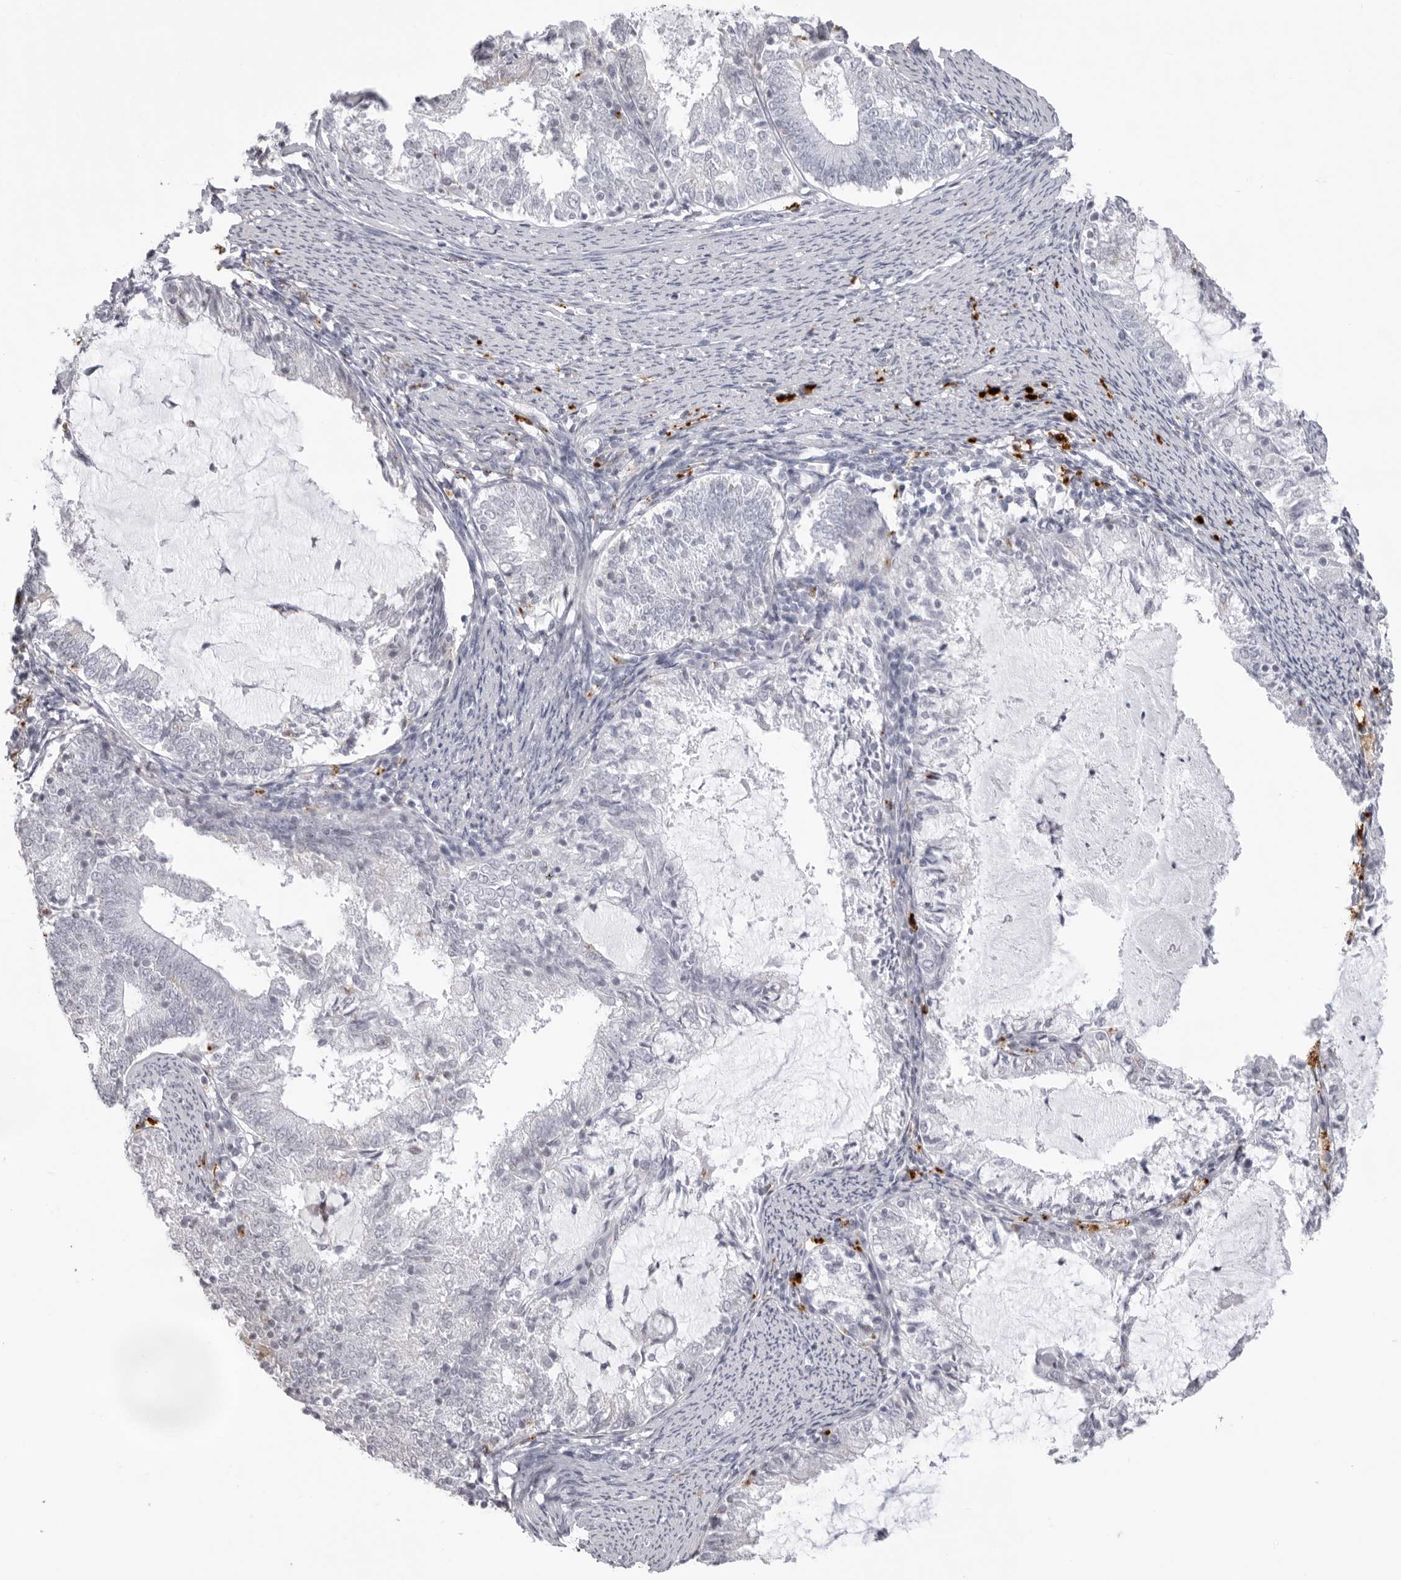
{"staining": {"intensity": "negative", "quantity": "none", "location": "none"}, "tissue": "endometrial cancer", "cell_type": "Tumor cells", "image_type": "cancer", "snomed": [{"axis": "morphology", "description": "Adenocarcinoma, NOS"}, {"axis": "topography", "description": "Endometrium"}], "caption": "Tumor cells are negative for brown protein staining in endometrial adenocarcinoma.", "gene": "IL25", "patient": {"sex": "female", "age": 57}}